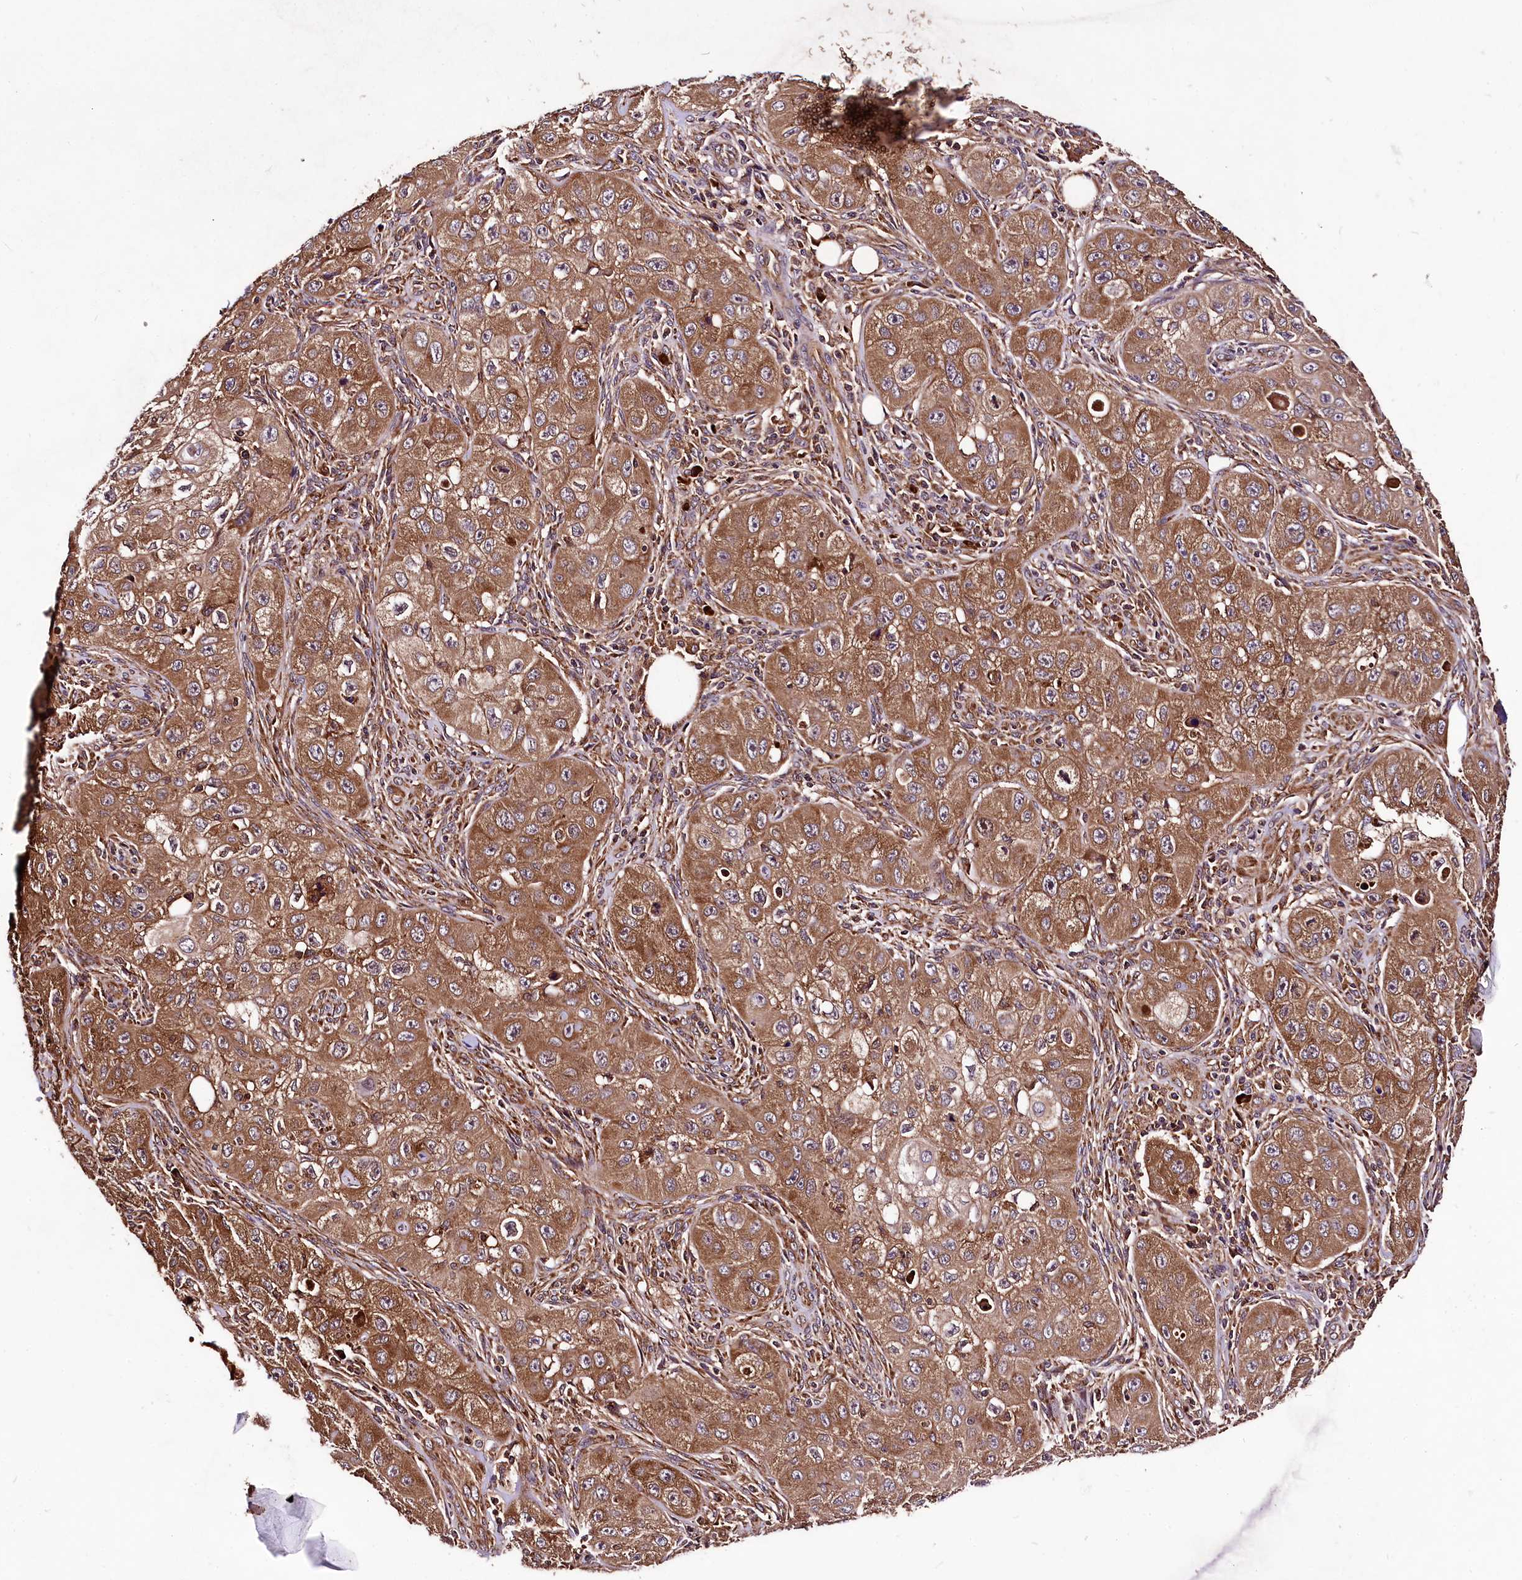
{"staining": {"intensity": "moderate", "quantity": ">75%", "location": "cytoplasmic/membranous"}, "tissue": "skin cancer", "cell_type": "Tumor cells", "image_type": "cancer", "snomed": [{"axis": "morphology", "description": "Squamous cell carcinoma, NOS"}, {"axis": "topography", "description": "Skin"}, {"axis": "topography", "description": "Subcutis"}], "caption": "The immunohistochemical stain highlights moderate cytoplasmic/membranous expression in tumor cells of squamous cell carcinoma (skin) tissue.", "gene": "LRSAM1", "patient": {"sex": "male", "age": 73}}